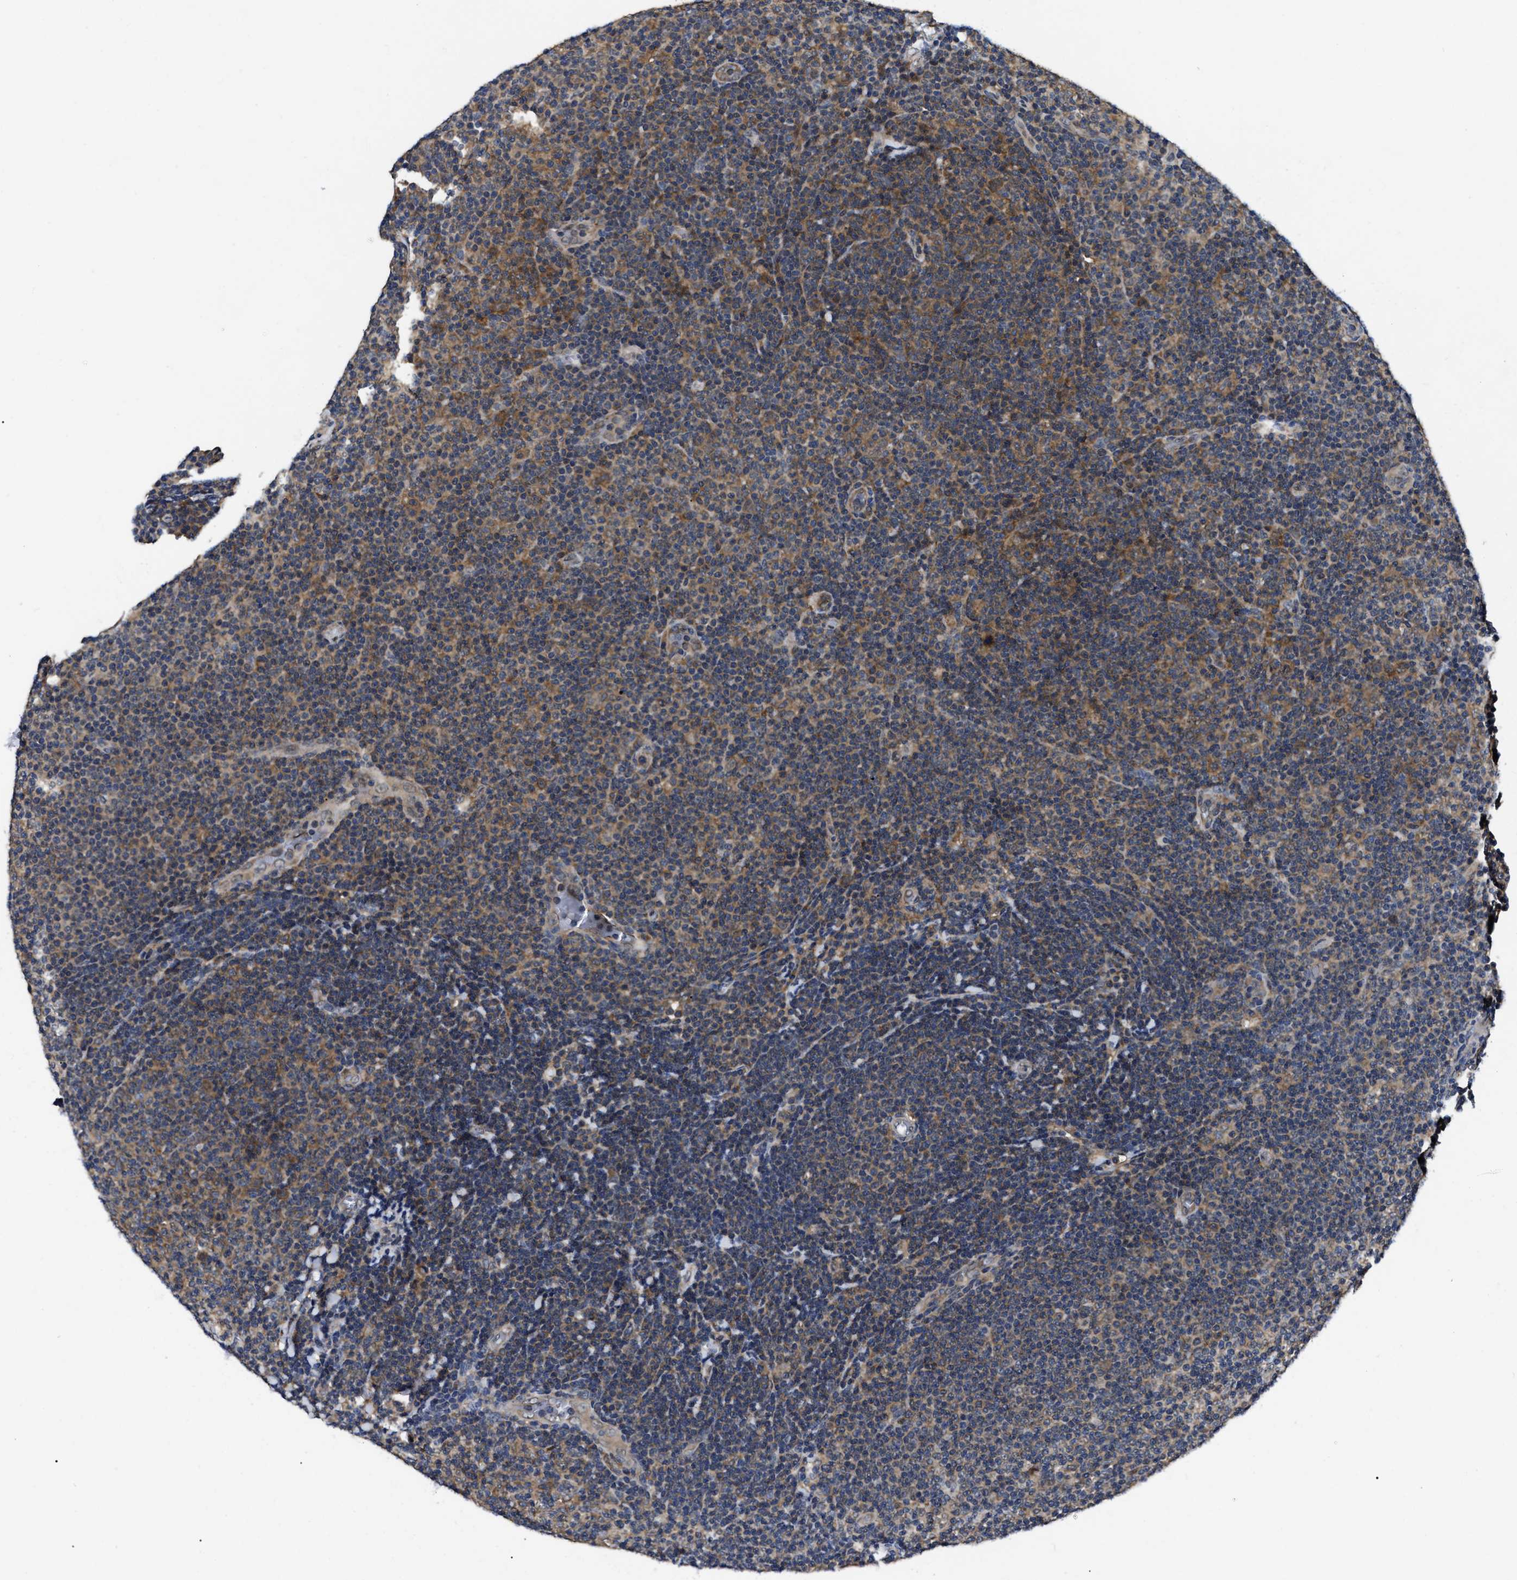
{"staining": {"intensity": "moderate", "quantity": ">75%", "location": "cytoplasmic/membranous"}, "tissue": "lymphoma", "cell_type": "Tumor cells", "image_type": "cancer", "snomed": [{"axis": "morphology", "description": "Malignant lymphoma, non-Hodgkin's type, Low grade"}, {"axis": "topography", "description": "Lymph node"}], "caption": "Immunohistochemistry (IHC) micrograph of neoplastic tissue: lymphoma stained using immunohistochemistry exhibits medium levels of moderate protein expression localized specifically in the cytoplasmic/membranous of tumor cells, appearing as a cytoplasmic/membranous brown color.", "gene": "GET4", "patient": {"sex": "male", "age": 83}}